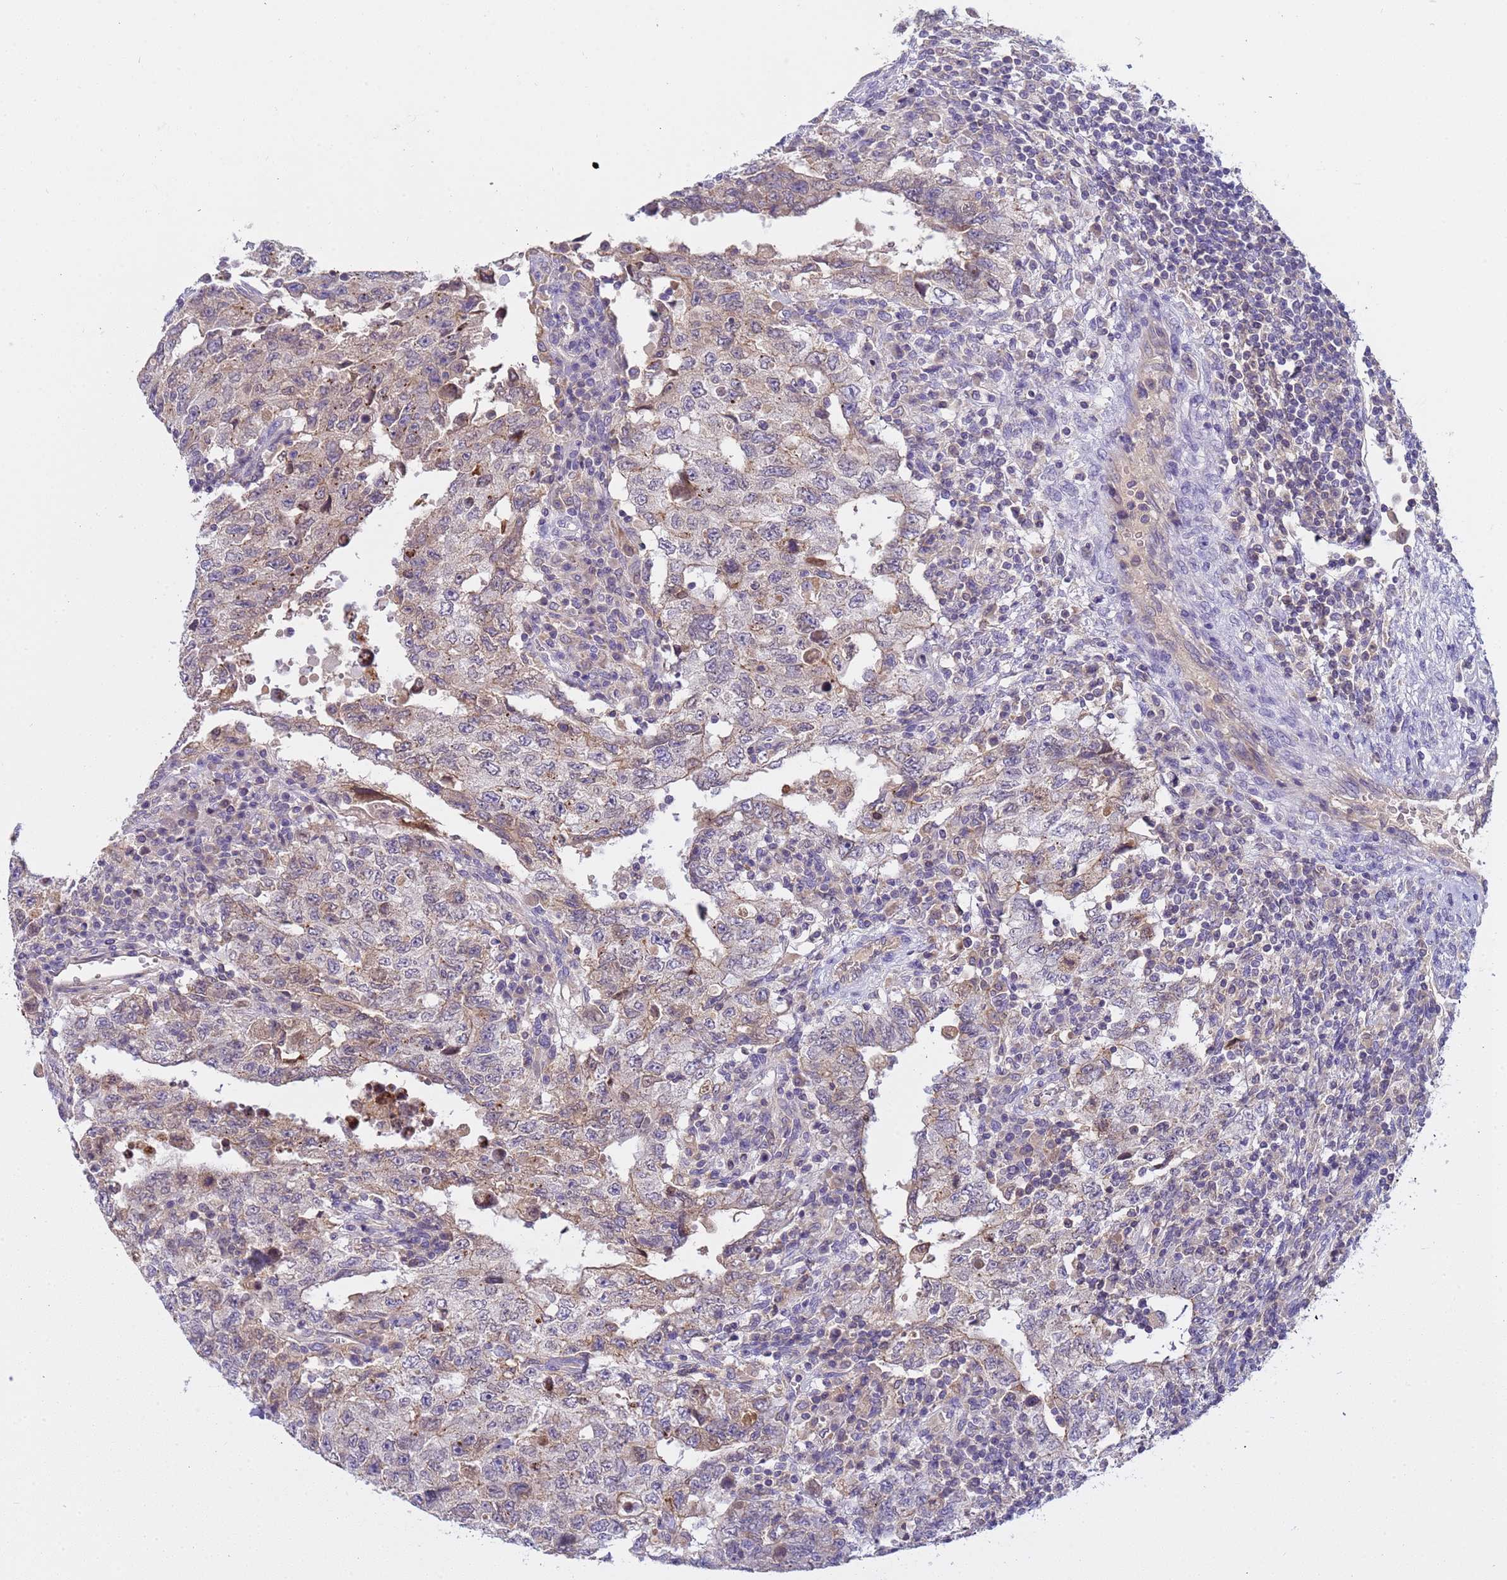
{"staining": {"intensity": "negative", "quantity": "none", "location": "none"}, "tissue": "testis cancer", "cell_type": "Tumor cells", "image_type": "cancer", "snomed": [{"axis": "morphology", "description": "Carcinoma, Embryonal, NOS"}, {"axis": "topography", "description": "Testis"}], "caption": "This is an IHC image of human testis cancer (embryonal carcinoma). There is no staining in tumor cells.", "gene": "PLCXD3", "patient": {"sex": "male", "age": 26}}